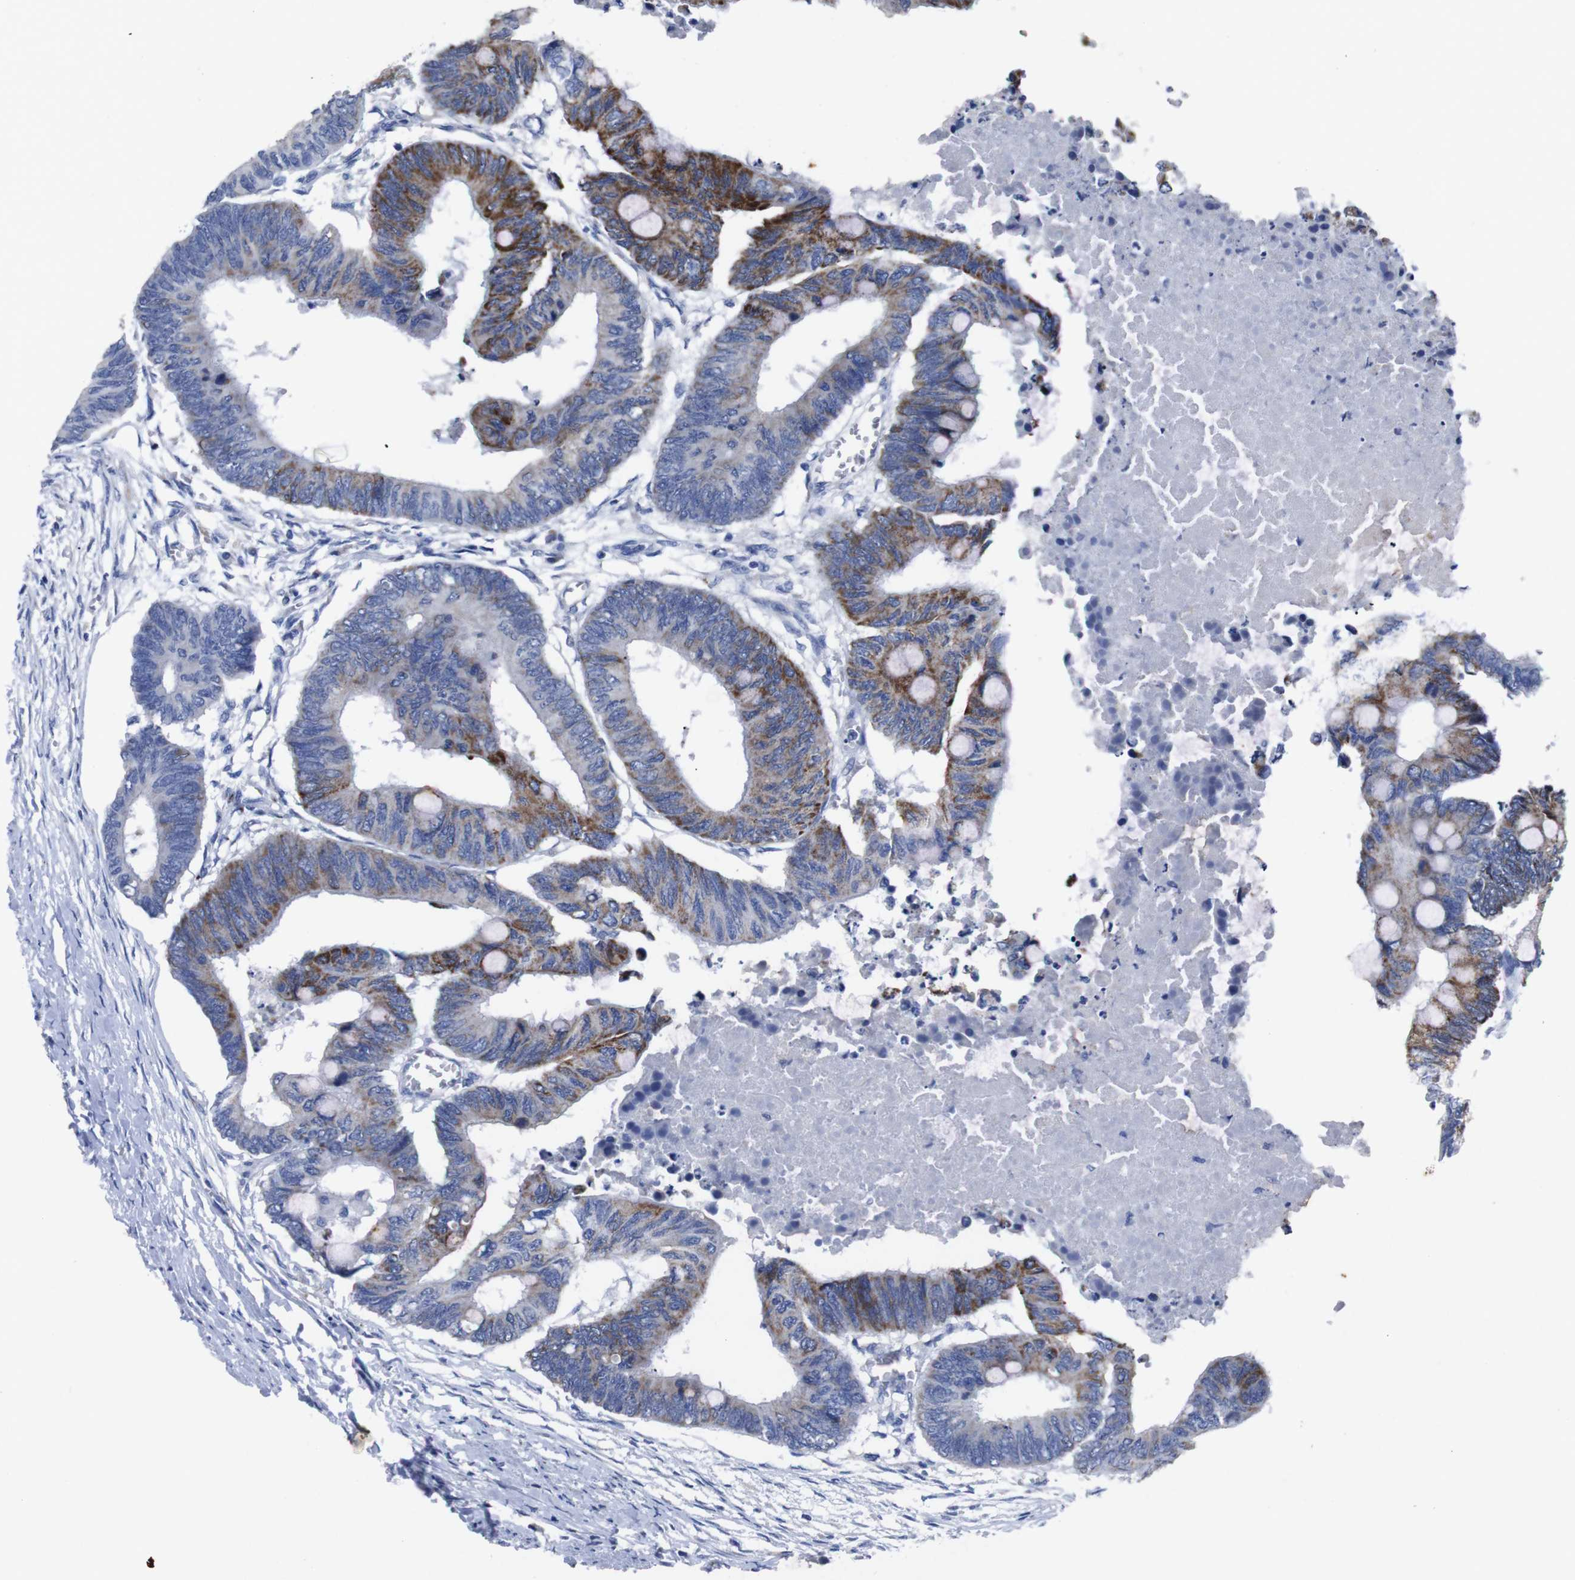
{"staining": {"intensity": "strong", "quantity": "<25%", "location": "cytoplasmic/membranous"}, "tissue": "colorectal cancer", "cell_type": "Tumor cells", "image_type": "cancer", "snomed": [{"axis": "morphology", "description": "Normal tissue, NOS"}, {"axis": "morphology", "description": "Adenocarcinoma, NOS"}, {"axis": "topography", "description": "Rectum"}, {"axis": "topography", "description": "Peripheral nerve tissue"}], "caption": "A brown stain labels strong cytoplasmic/membranous staining of a protein in colorectal adenocarcinoma tumor cells.", "gene": "GJB2", "patient": {"sex": "male", "age": 92}}